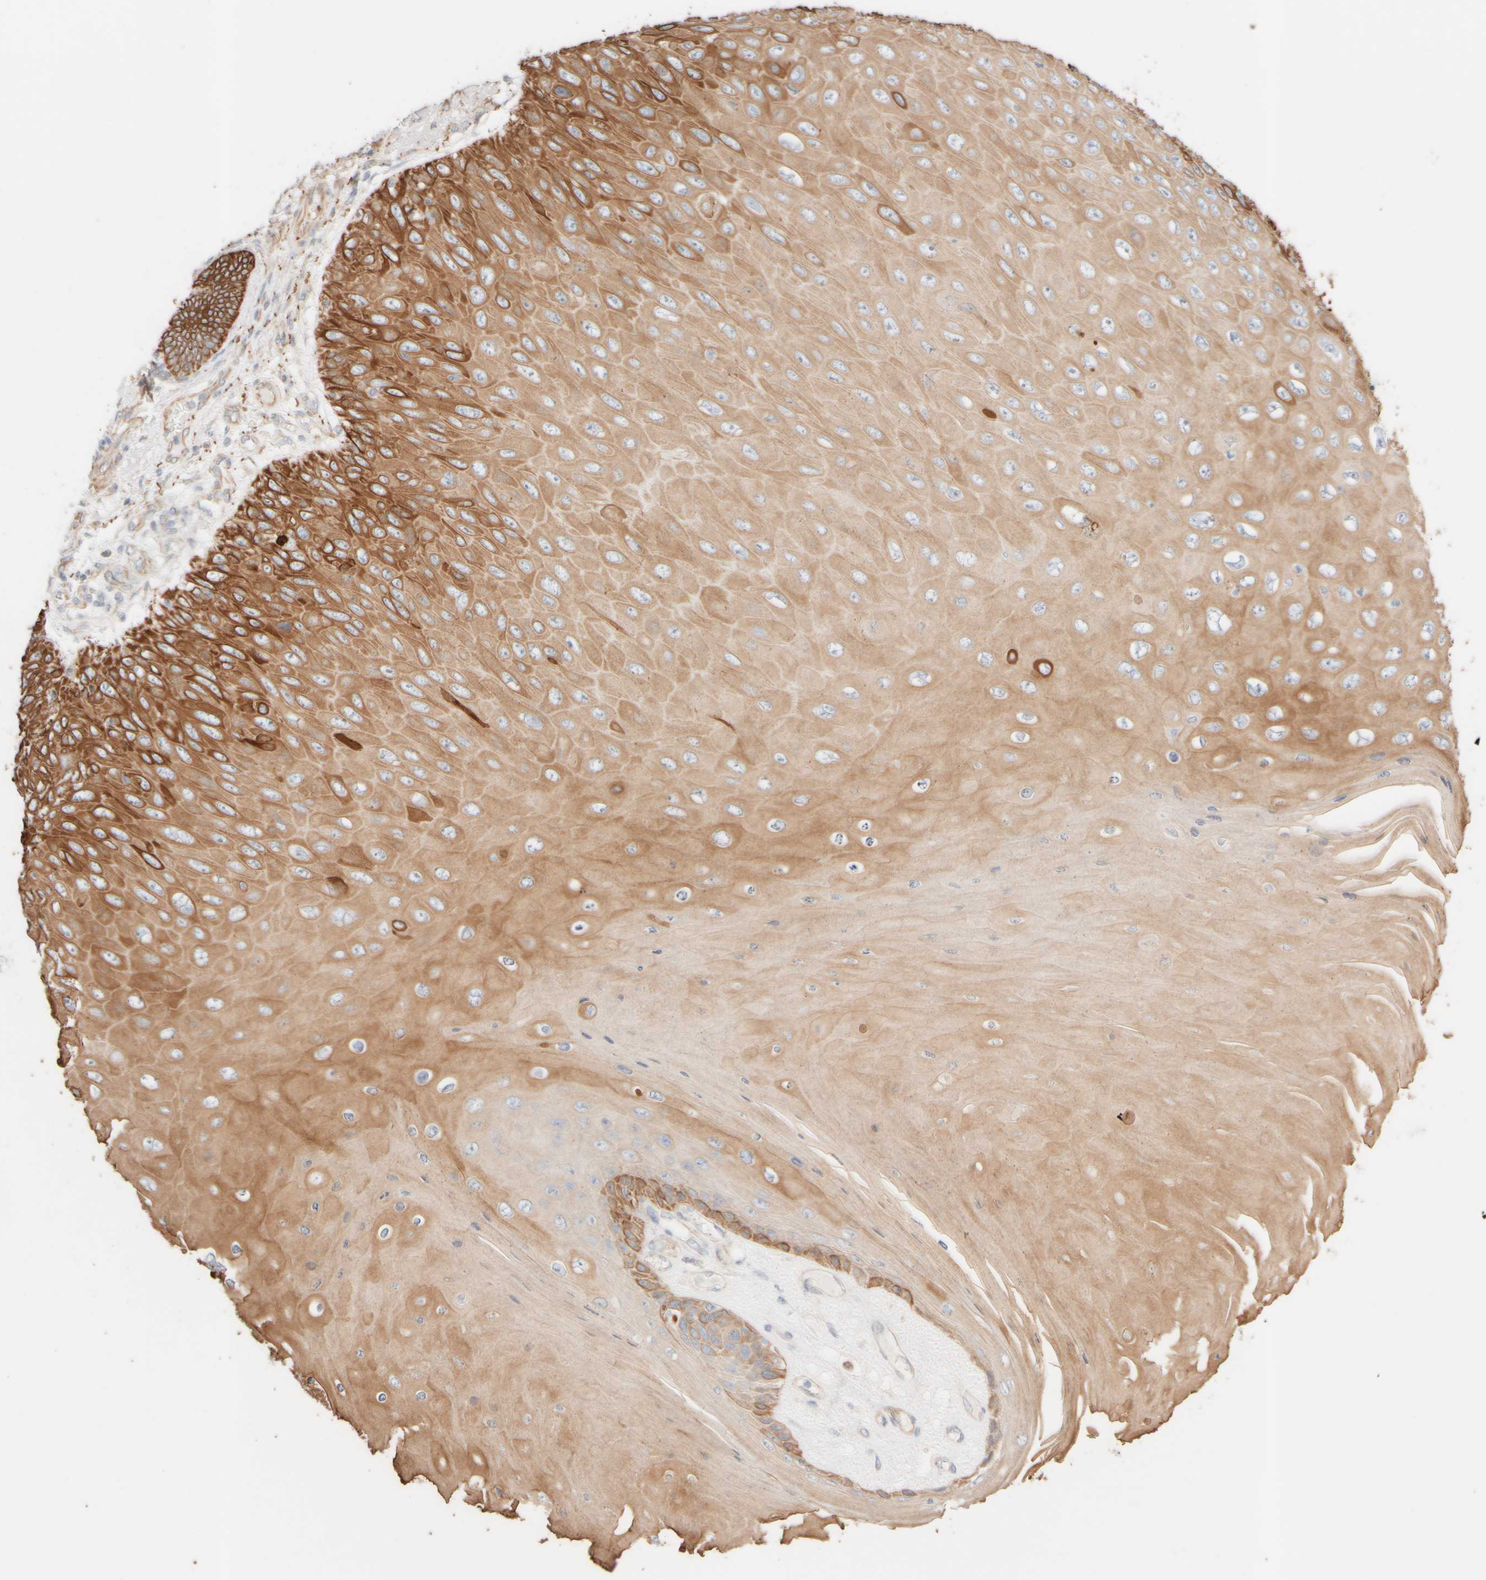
{"staining": {"intensity": "moderate", "quantity": ">75%", "location": "cytoplasmic/membranous"}, "tissue": "skin cancer", "cell_type": "Tumor cells", "image_type": "cancer", "snomed": [{"axis": "morphology", "description": "Squamous cell carcinoma, NOS"}, {"axis": "topography", "description": "Skin"}], "caption": "Skin cancer tissue reveals moderate cytoplasmic/membranous positivity in about >75% of tumor cells, visualized by immunohistochemistry. (DAB IHC with brightfield microscopy, high magnification).", "gene": "KRT15", "patient": {"sex": "female", "age": 88}}